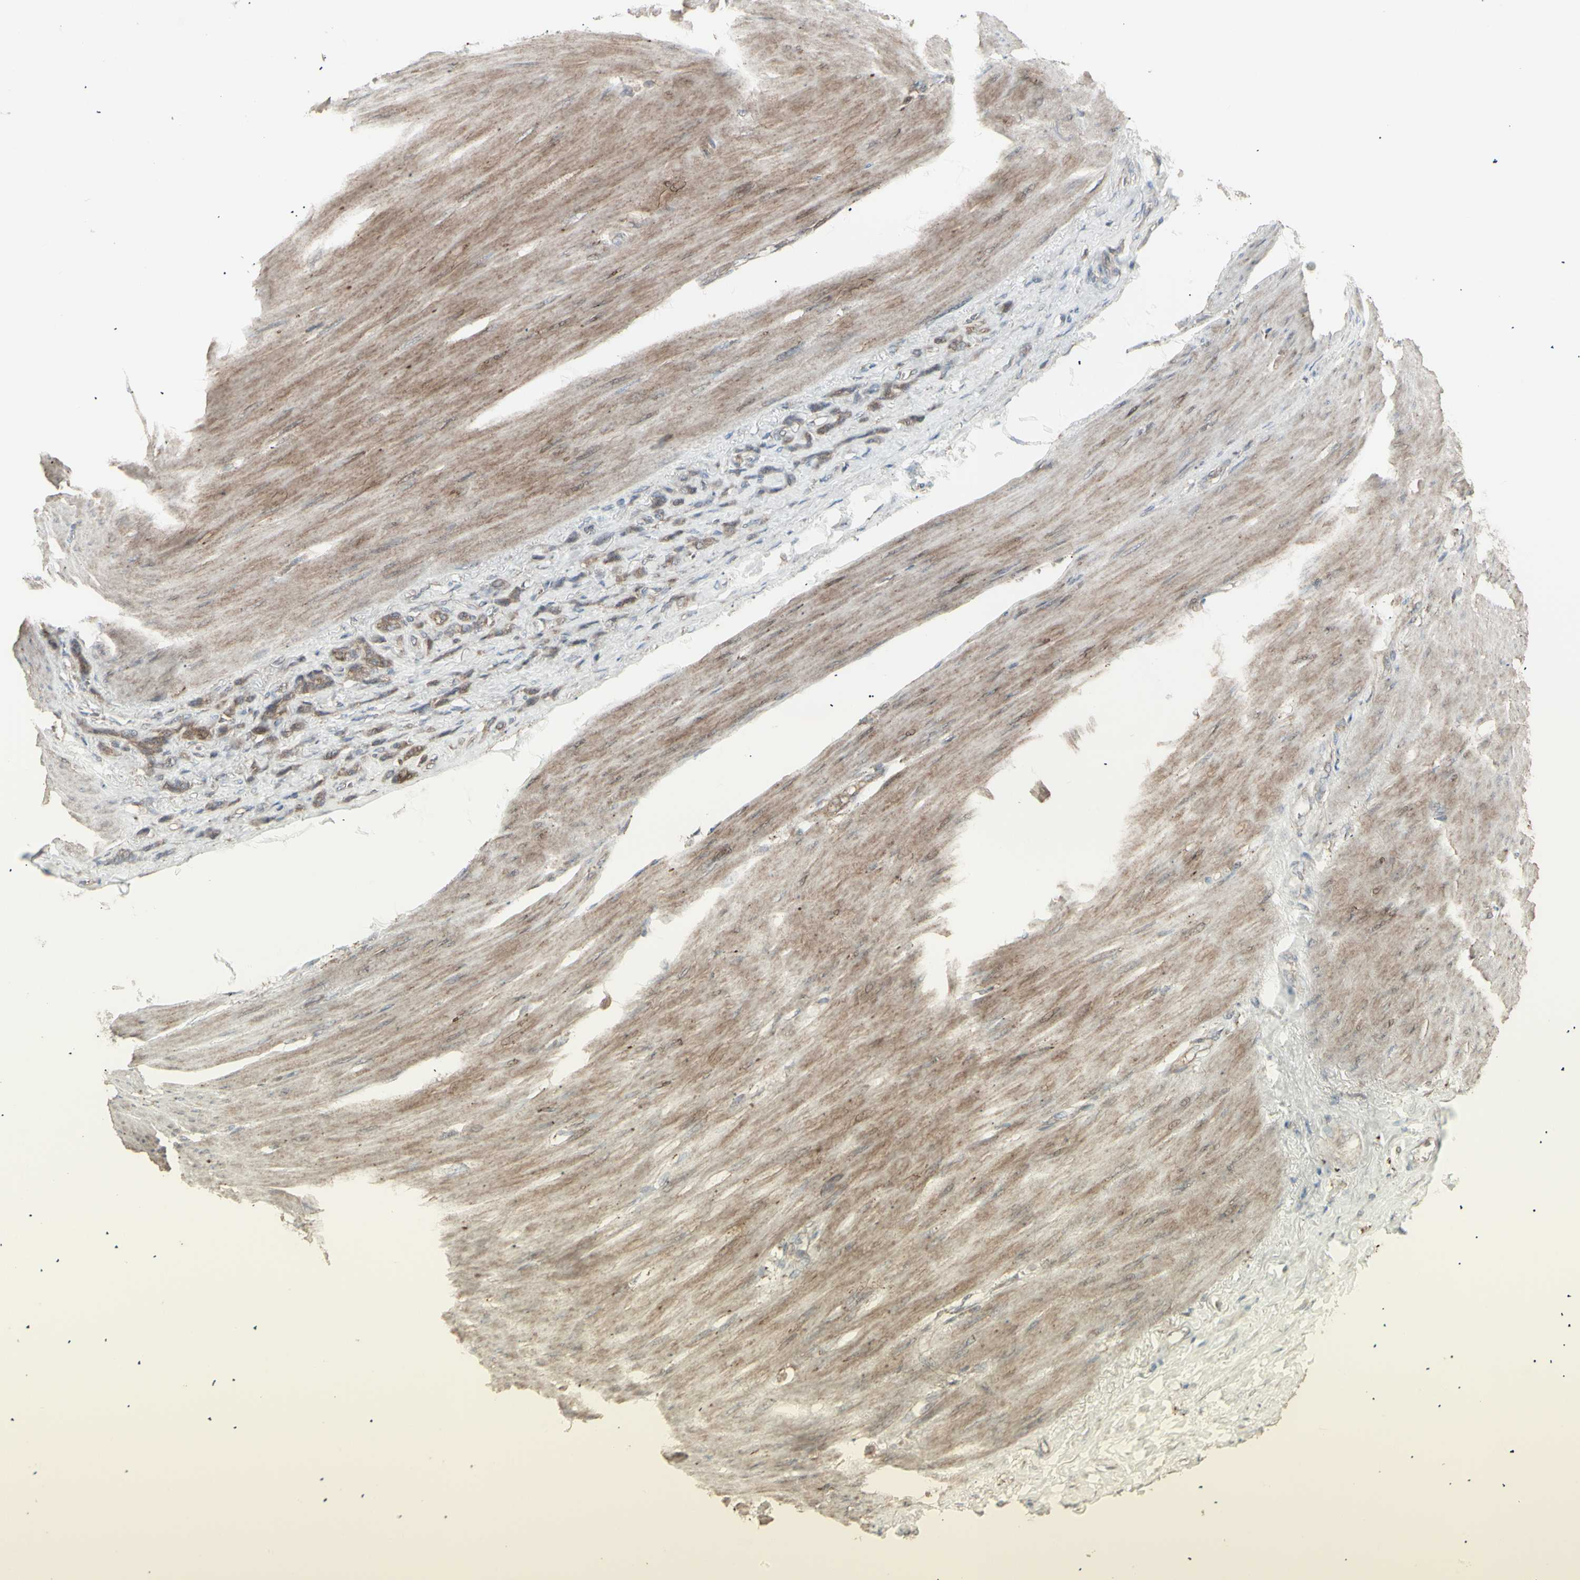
{"staining": {"intensity": "moderate", "quantity": "25%-75%", "location": "cytoplasmic/membranous"}, "tissue": "stomach cancer", "cell_type": "Tumor cells", "image_type": "cancer", "snomed": [{"axis": "morphology", "description": "Adenocarcinoma, NOS"}, {"axis": "topography", "description": "Stomach"}], "caption": "Tumor cells show medium levels of moderate cytoplasmic/membranous staining in approximately 25%-75% of cells in human adenocarcinoma (stomach).", "gene": "RNASEL", "patient": {"sex": "male", "age": 82}}